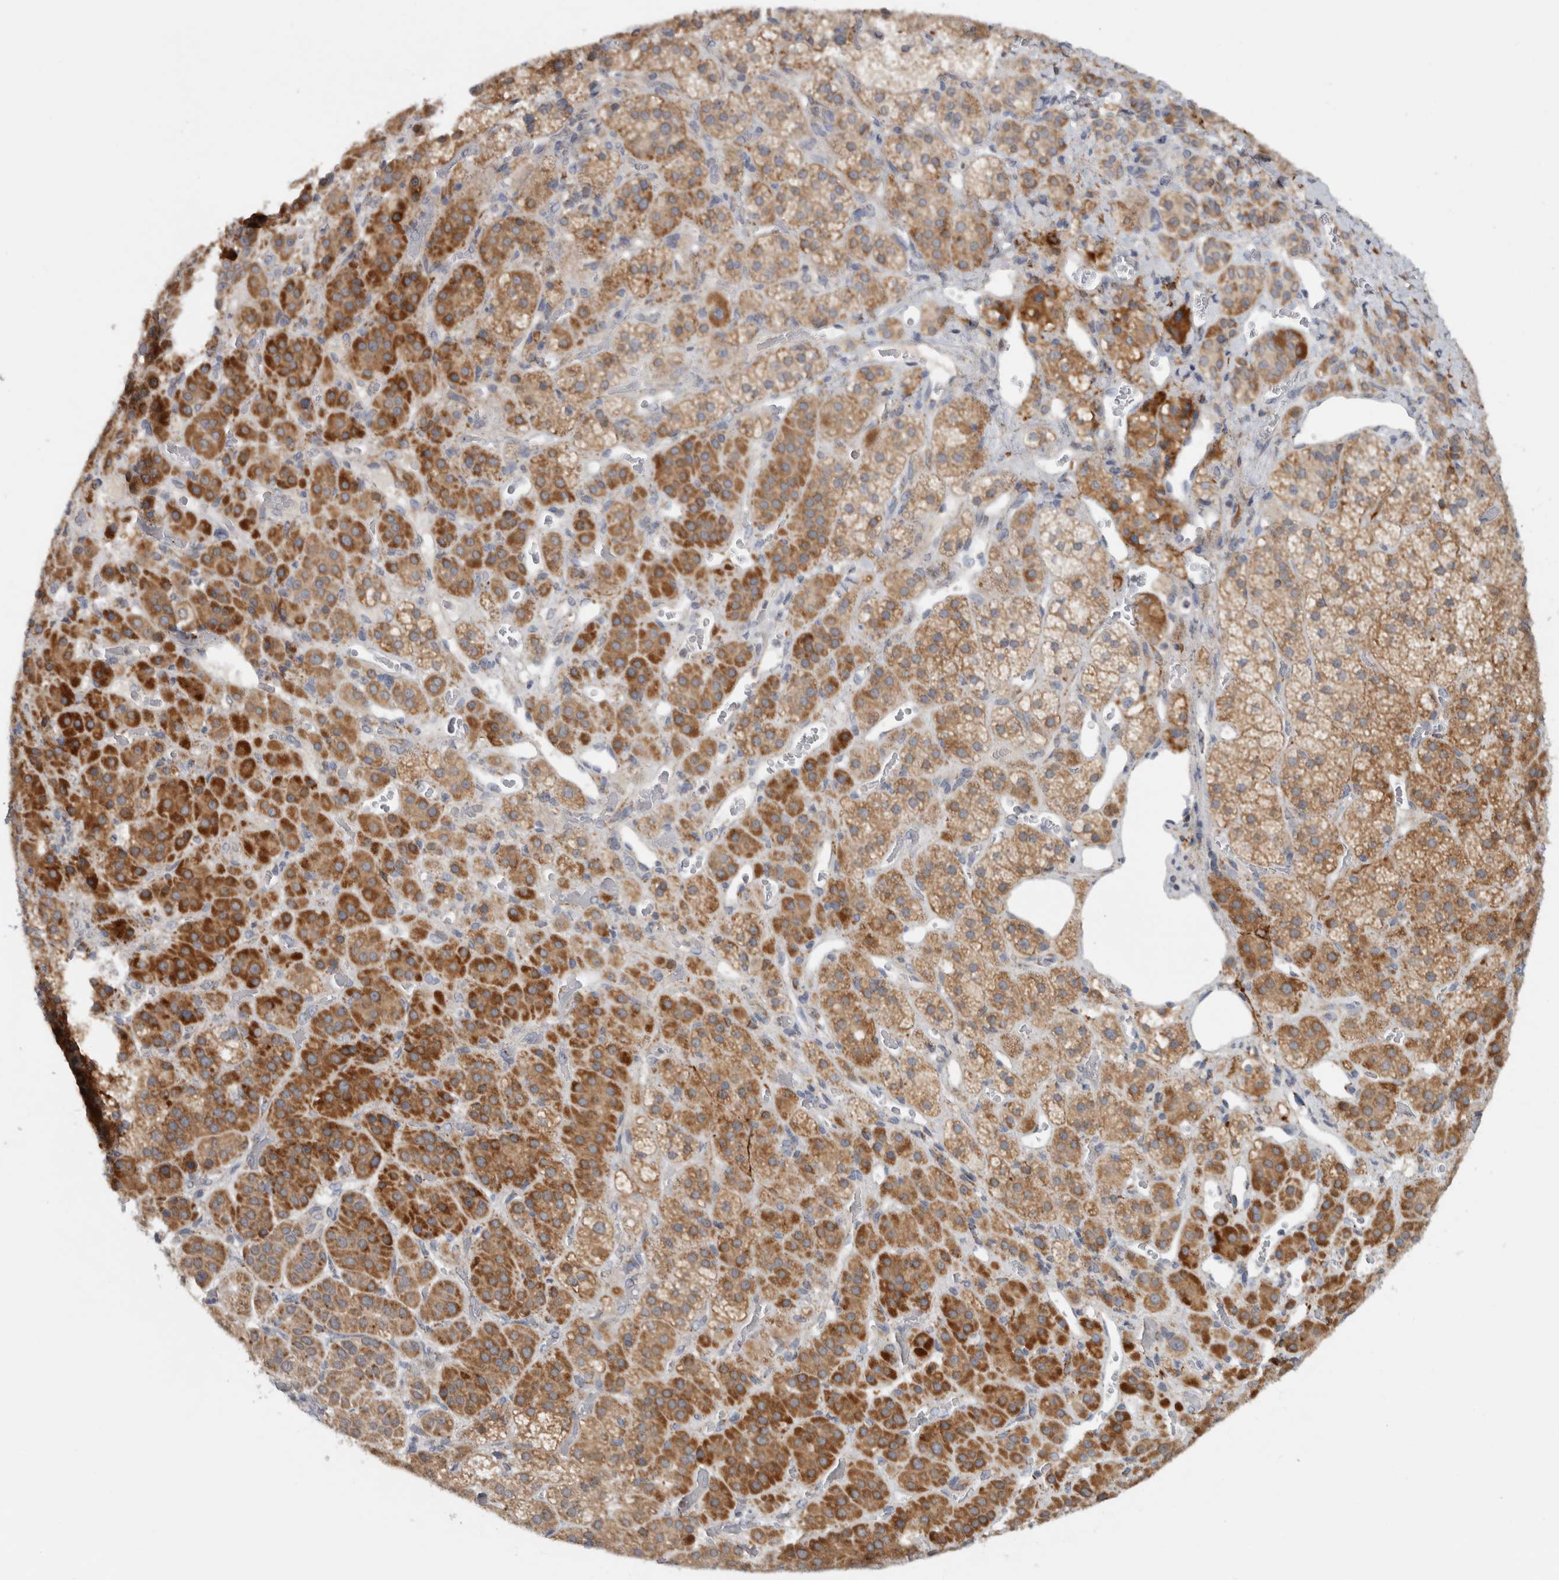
{"staining": {"intensity": "moderate", "quantity": ">75%", "location": "cytoplasmic/membranous"}, "tissue": "adrenal gland", "cell_type": "Glandular cells", "image_type": "normal", "snomed": [{"axis": "morphology", "description": "Normal tissue, NOS"}, {"axis": "topography", "description": "Adrenal gland"}], "caption": "Moderate cytoplasmic/membranous expression is identified in approximately >75% of glandular cells in unremarkable adrenal gland. (Brightfield microscopy of DAB IHC at high magnification).", "gene": "RAB18", "patient": {"sex": "male", "age": 57}}